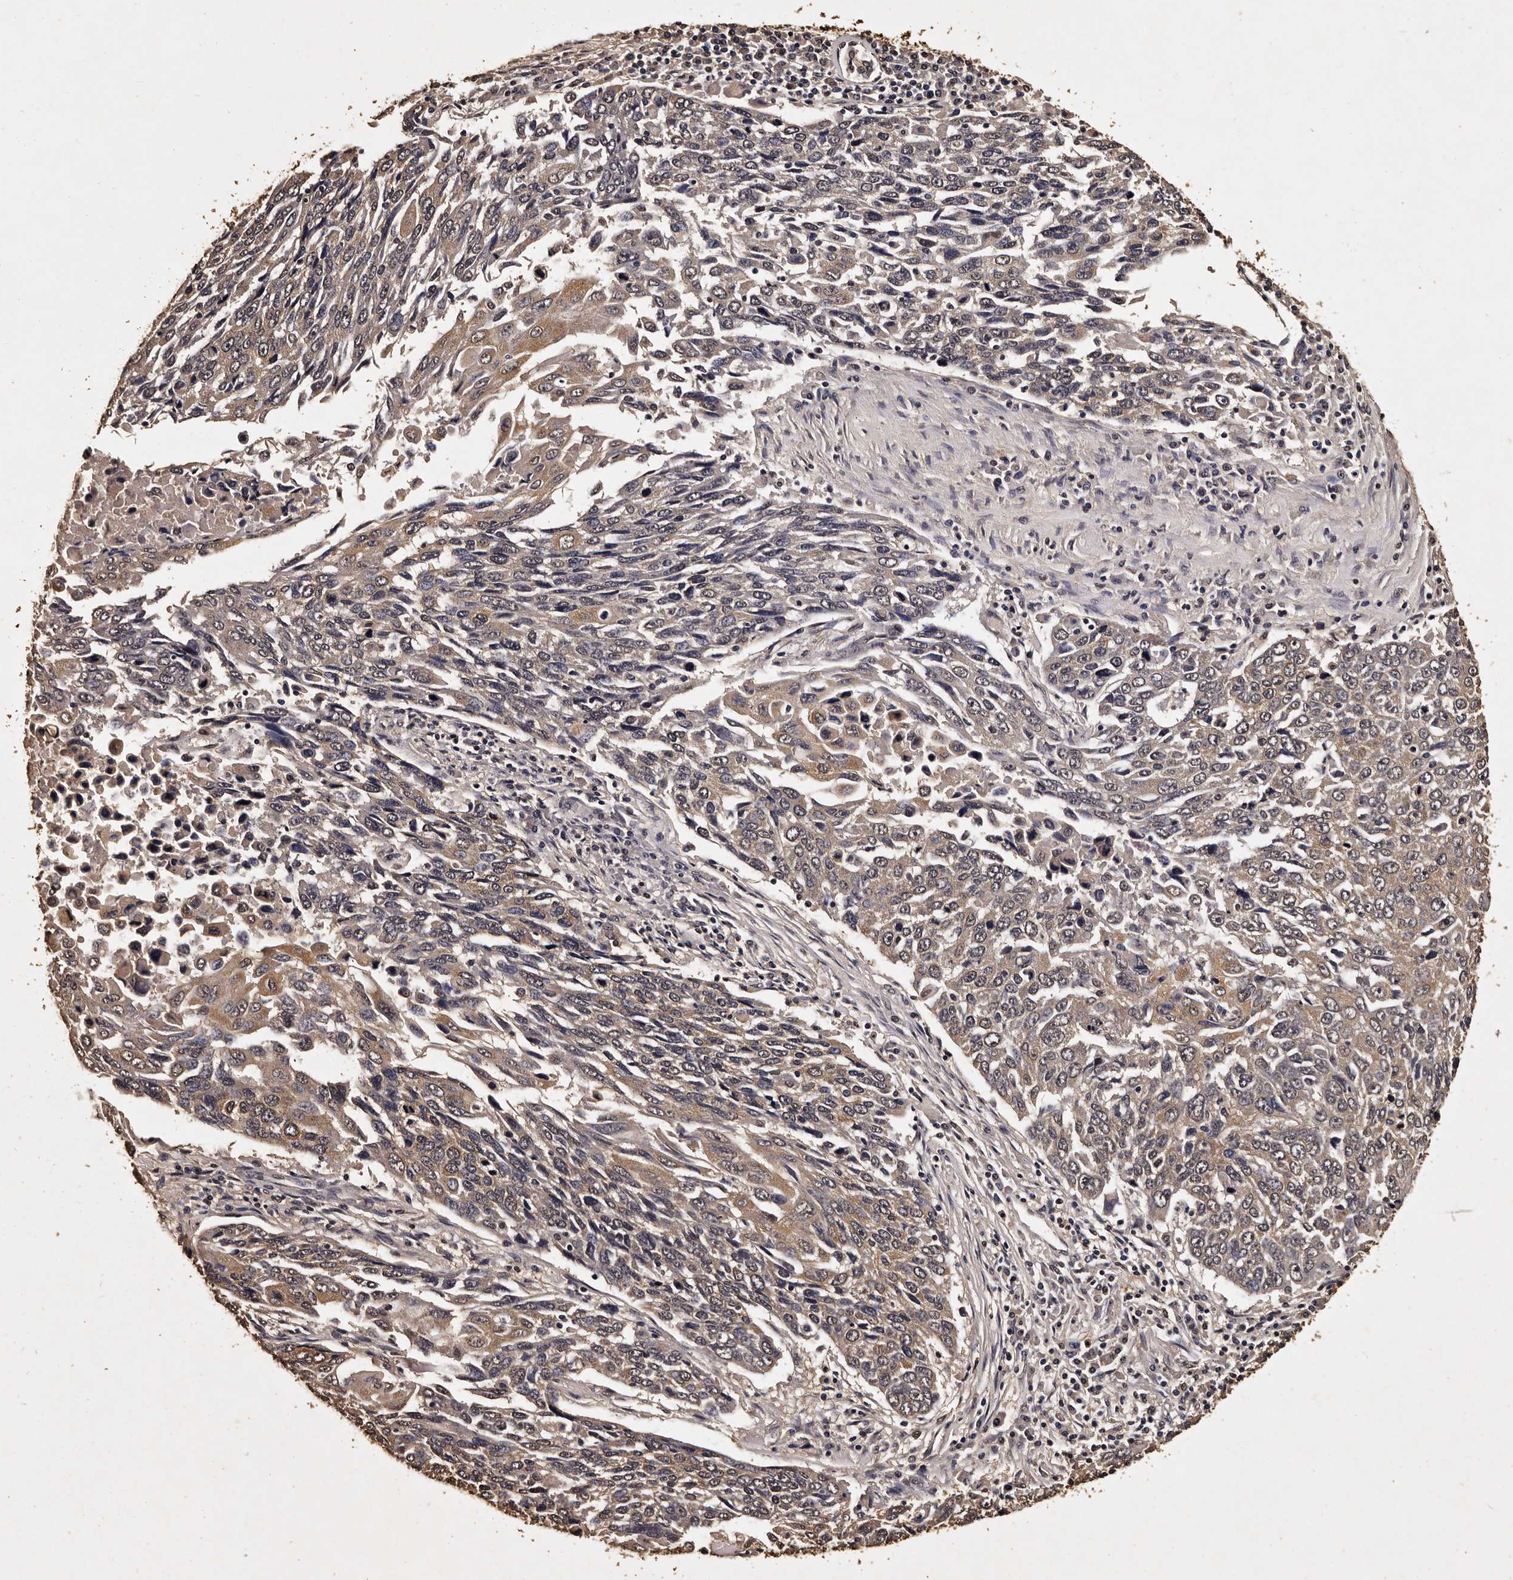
{"staining": {"intensity": "moderate", "quantity": "25%-75%", "location": "cytoplasmic/membranous"}, "tissue": "lung cancer", "cell_type": "Tumor cells", "image_type": "cancer", "snomed": [{"axis": "morphology", "description": "Squamous cell carcinoma, NOS"}, {"axis": "topography", "description": "Lung"}], "caption": "Brown immunohistochemical staining in human lung cancer (squamous cell carcinoma) shows moderate cytoplasmic/membranous staining in about 25%-75% of tumor cells.", "gene": "PARS2", "patient": {"sex": "male", "age": 66}}